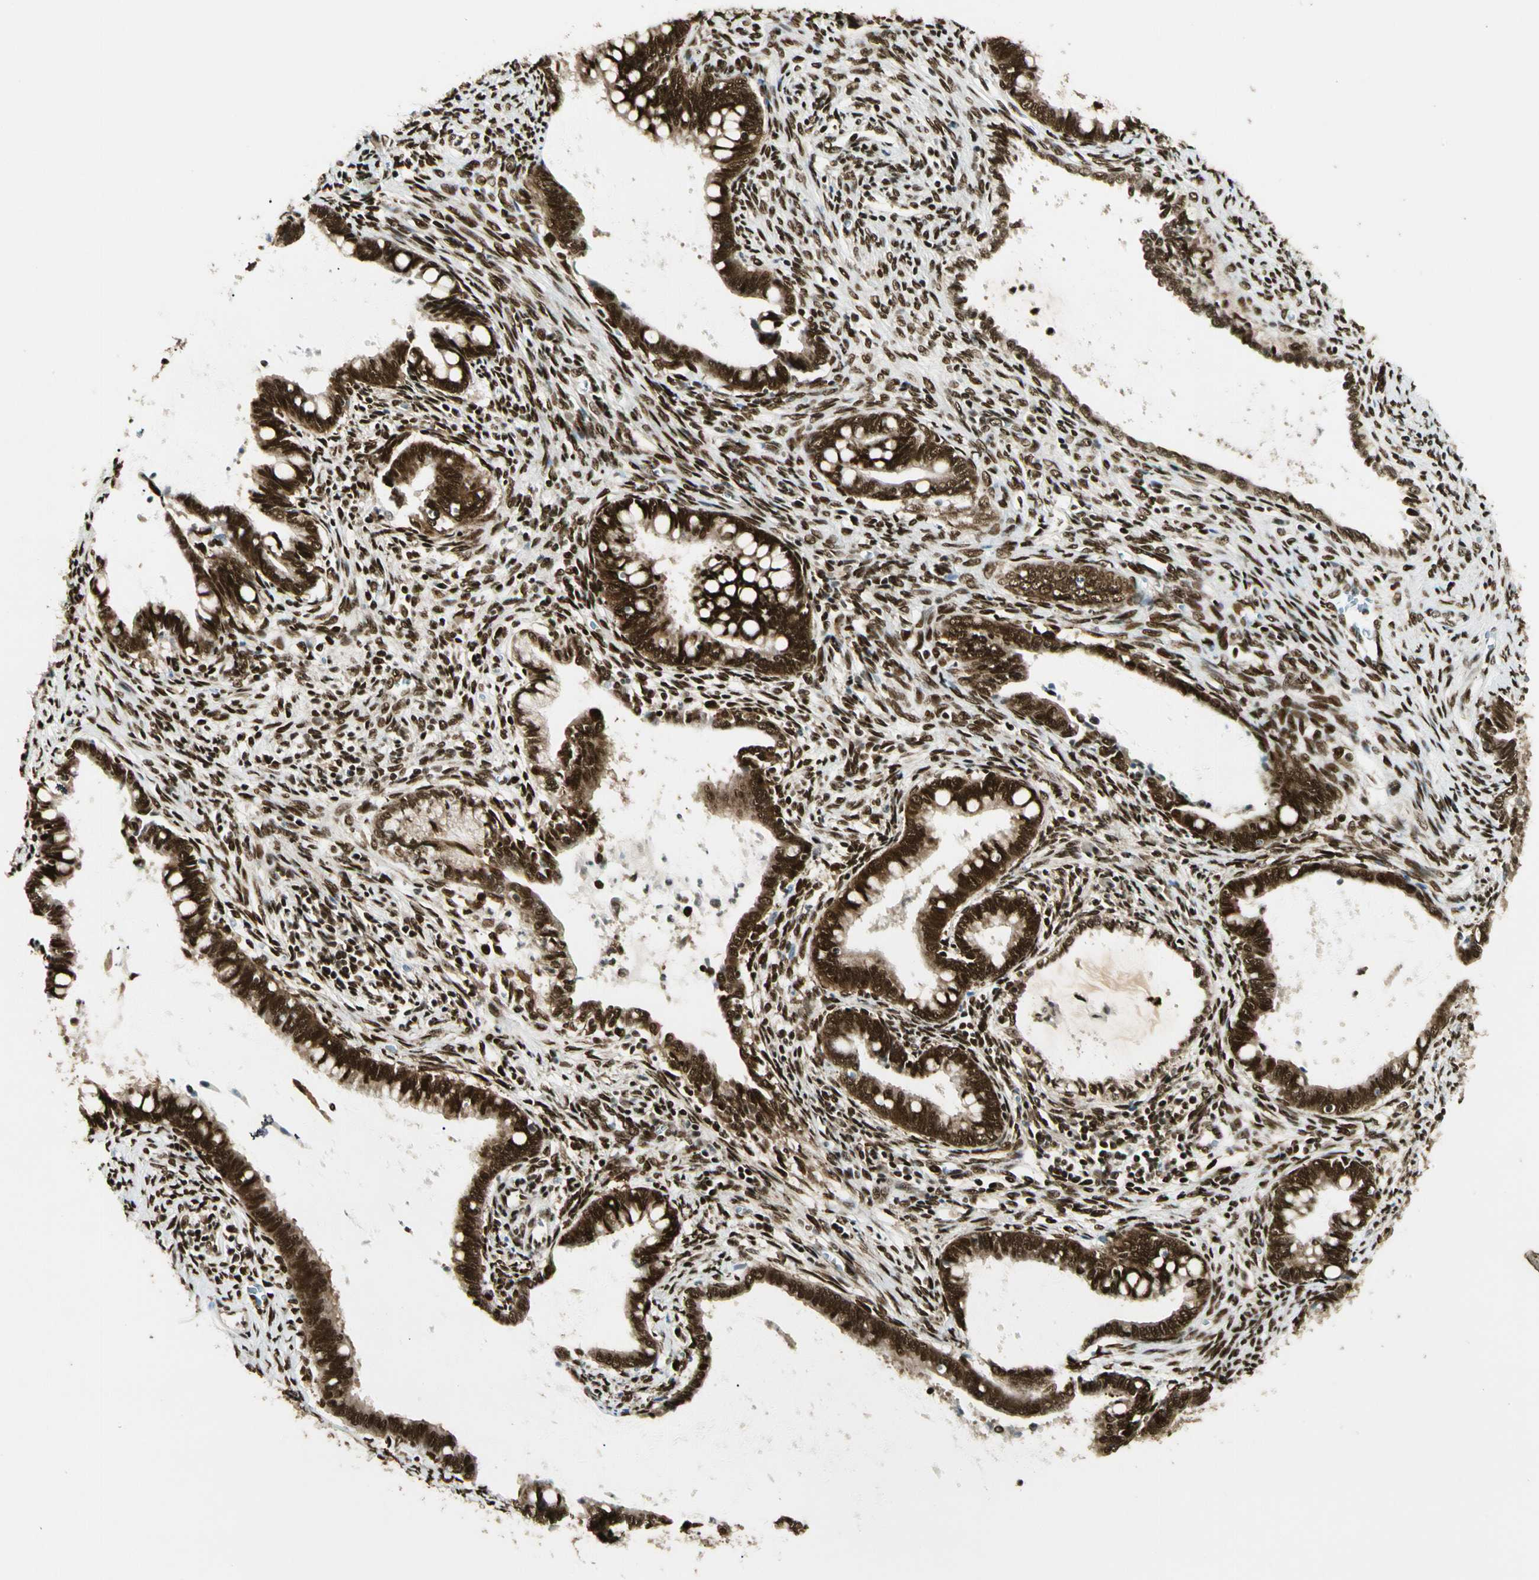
{"staining": {"intensity": "strong", "quantity": ">75%", "location": "cytoplasmic/membranous,nuclear"}, "tissue": "cervical cancer", "cell_type": "Tumor cells", "image_type": "cancer", "snomed": [{"axis": "morphology", "description": "Adenocarcinoma, NOS"}, {"axis": "topography", "description": "Cervix"}], "caption": "Immunohistochemistry (IHC) (DAB) staining of human cervical cancer demonstrates strong cytoplasmic/membranous and nuclear protein staining in approximately >75% of tumor cells.", "gene": "FUS", "patient": {"sex": "female", "age": 44}}